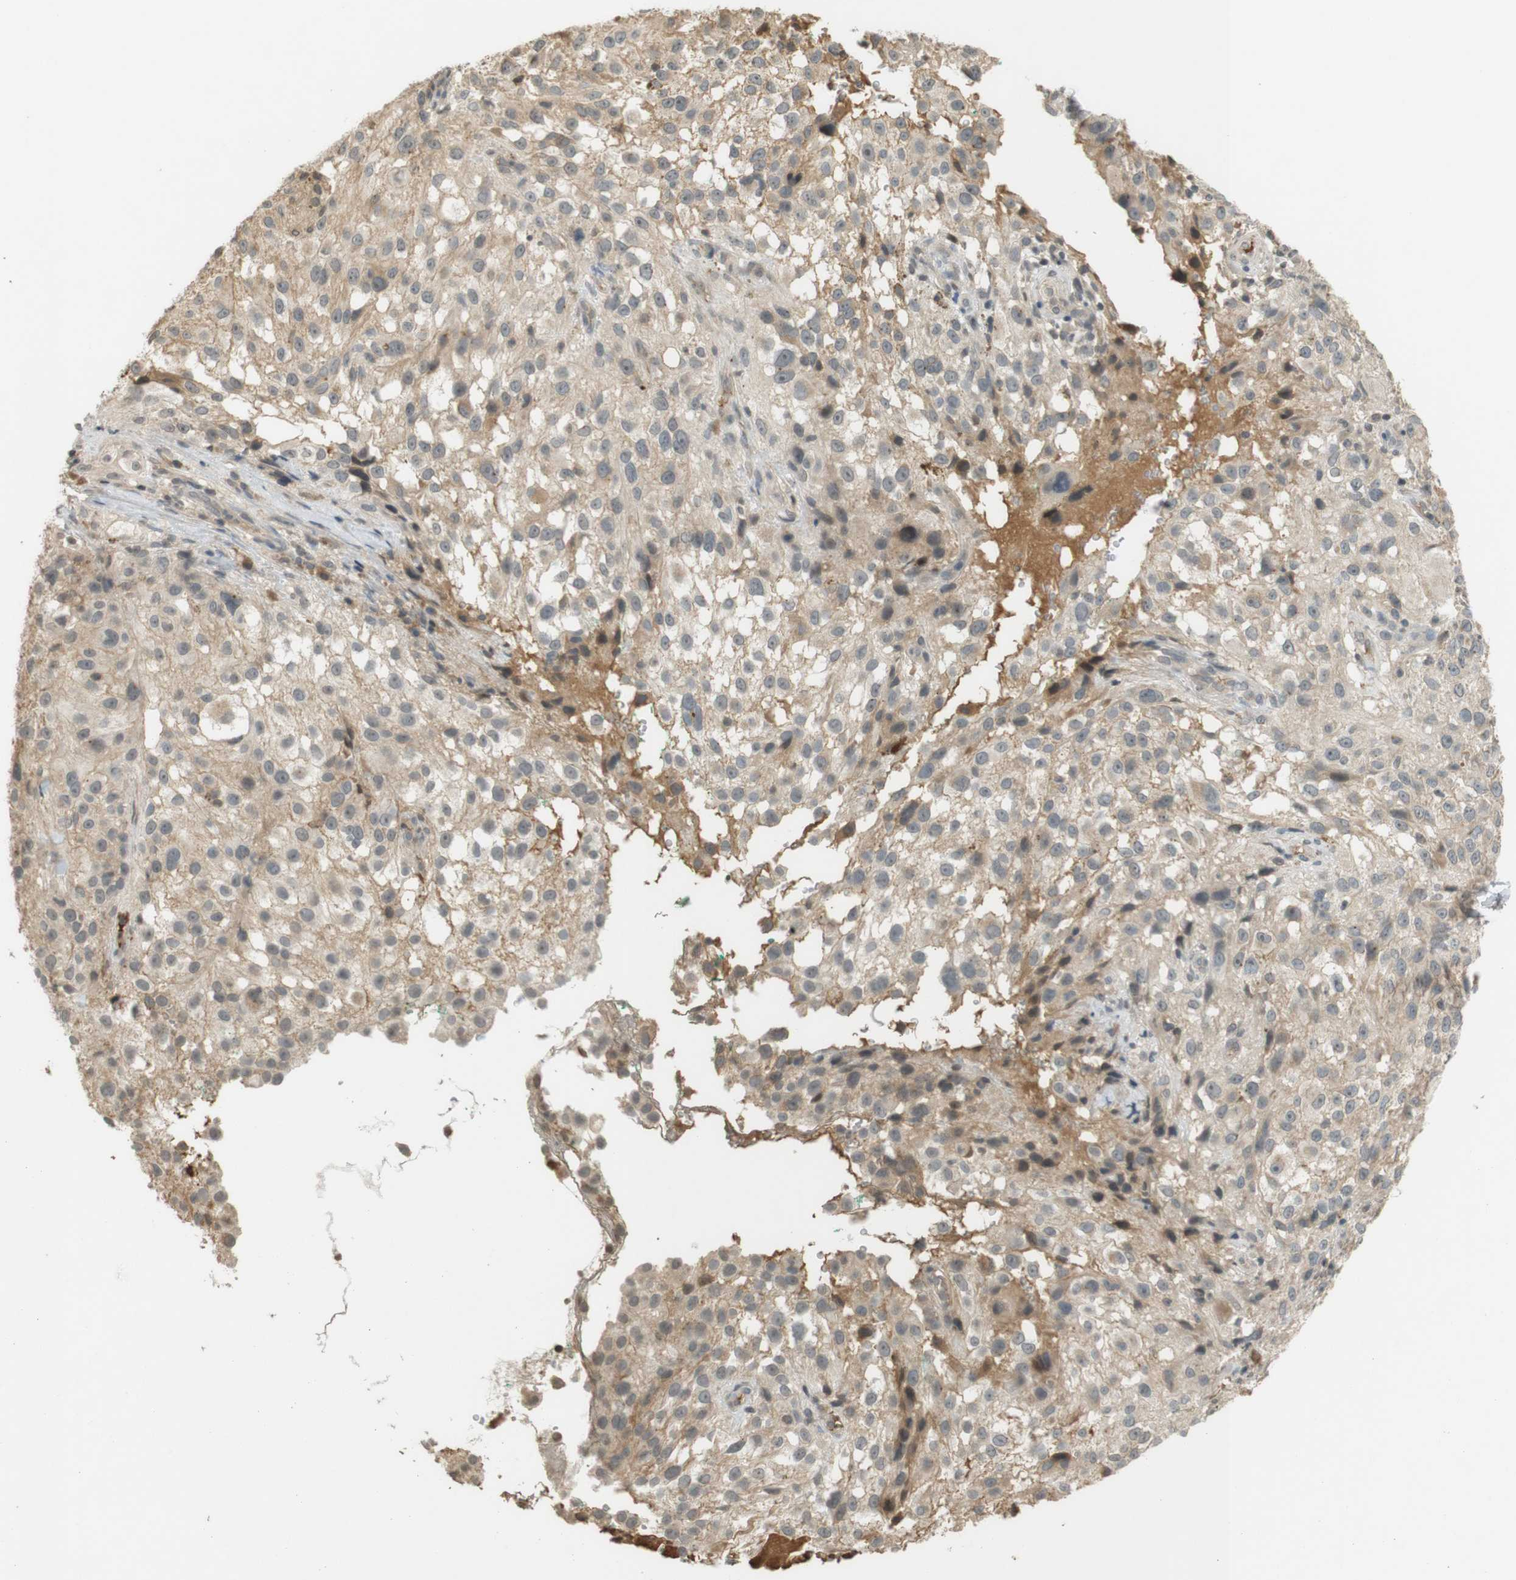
{"staining": {"intensity": "weak", "quantity": ">75%", "location": "cytoplasmic/membranous"}, "tissue": "melanoma", "cell_type": "Tumor cells", "image_type": "cancer", "snomed": [{"axis": "morphology", "description": "Necrosis, NOS"}, {"axis": "morphology", "description": "Malignant melanoma, NOS"}, {"axis": "topography", "description": "Skin"}], "caption": "Protein expression analysis of human malignant melanoma reveals weak cytoplasmic/membranous positivity in about >75% of tumor cells.", "gene": "SRR", "patient": {"sex": "female", "age": 87}}